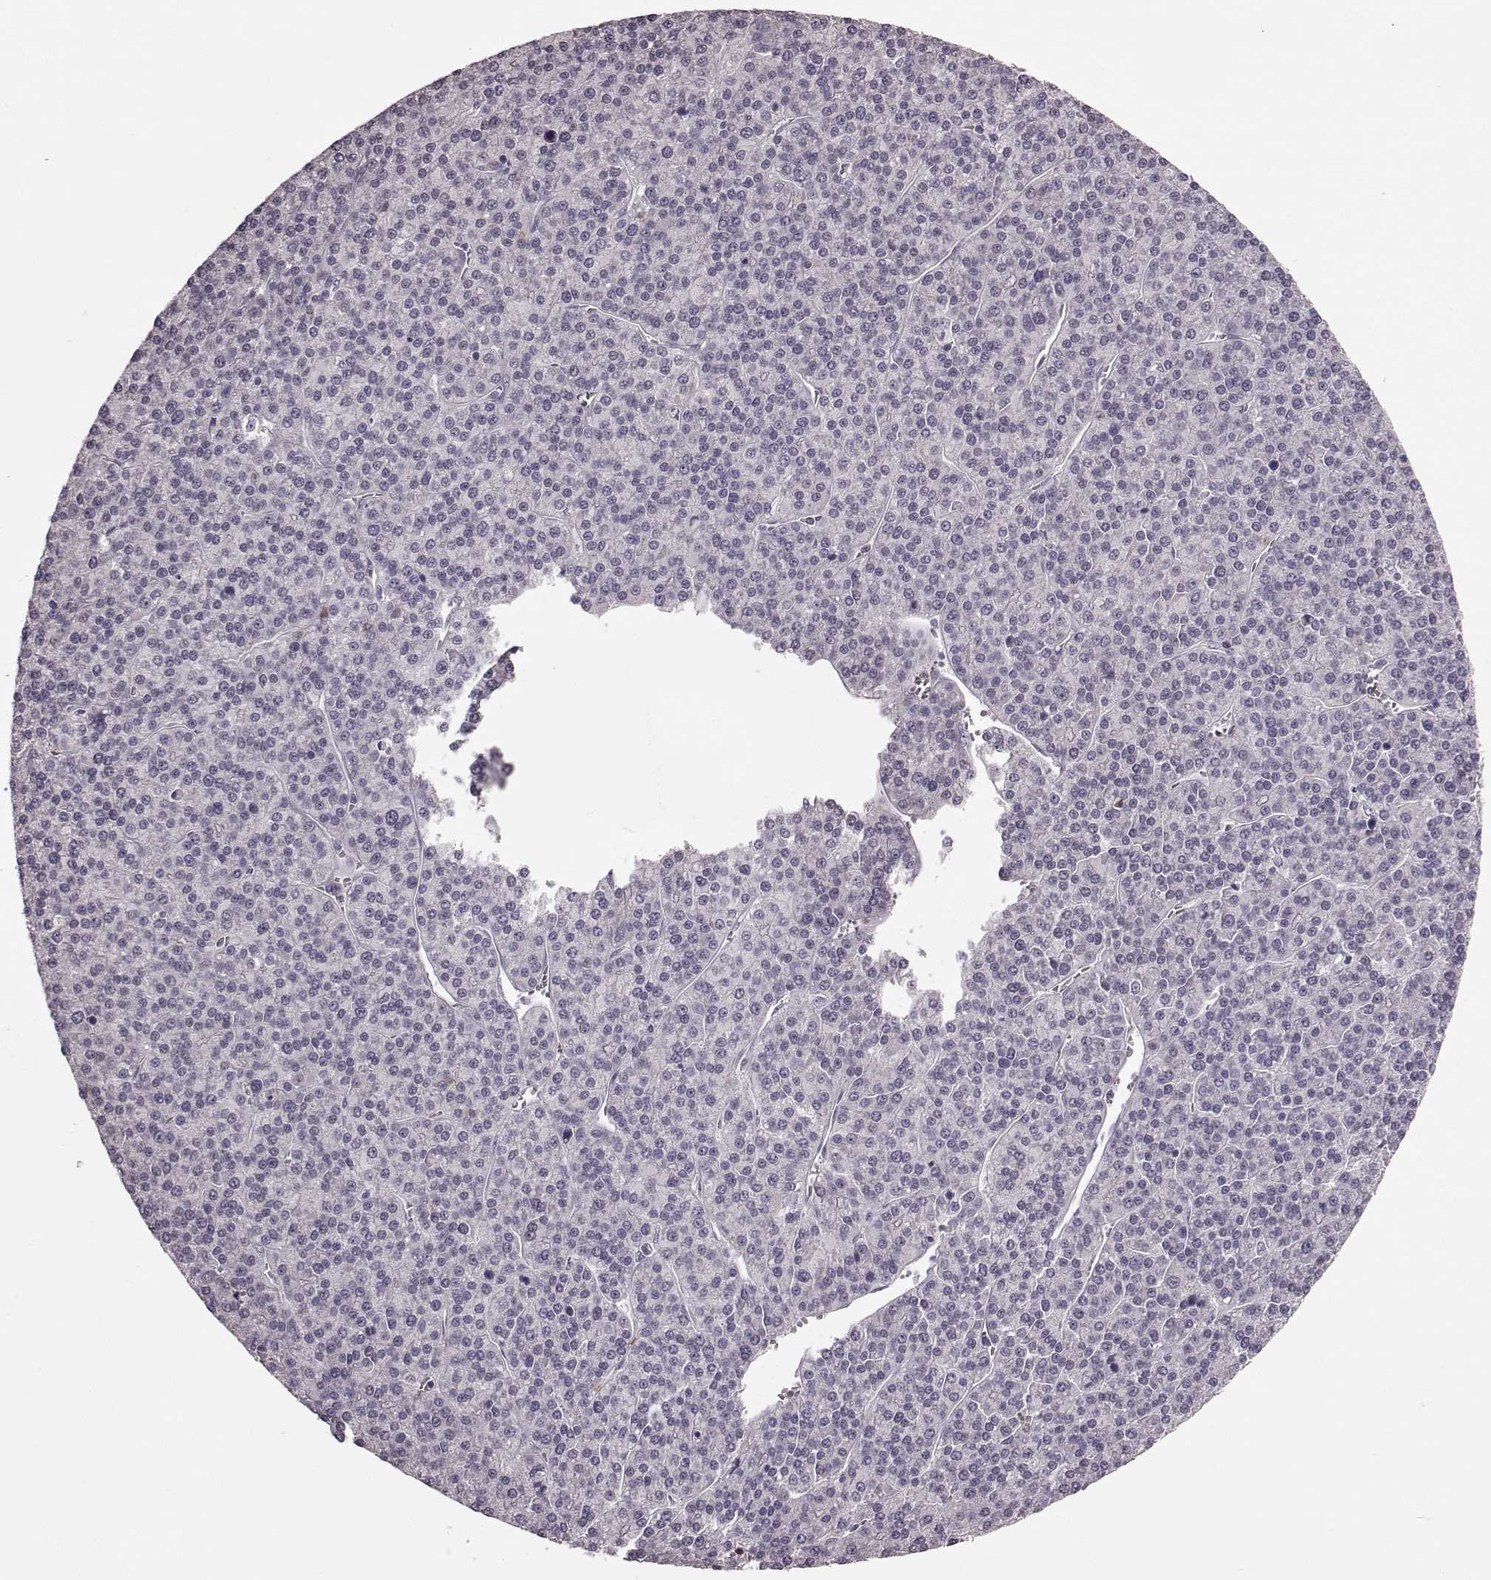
{"staining": {"intensity": "negative", "quantity": "none", "location": "none"}, "tissue": "liver cancer", "cell_type": "Tumor cells", "image_type": "cancer", "snomed": [{"axis": "morphology", "description": "Carcinoma, Hepatocellular, NOS"}, {"axis": "topography", "description": "Liver"}], "caption": "Tumor cells are negative for brown protein staining in hepatocellular carcinoma (liver). (DAB immunohistochemistry (IHC) visualized using brightfield microscopy, high magnification).", "gene": "CD28", "patient": {"sex": "female", "age": 58}}